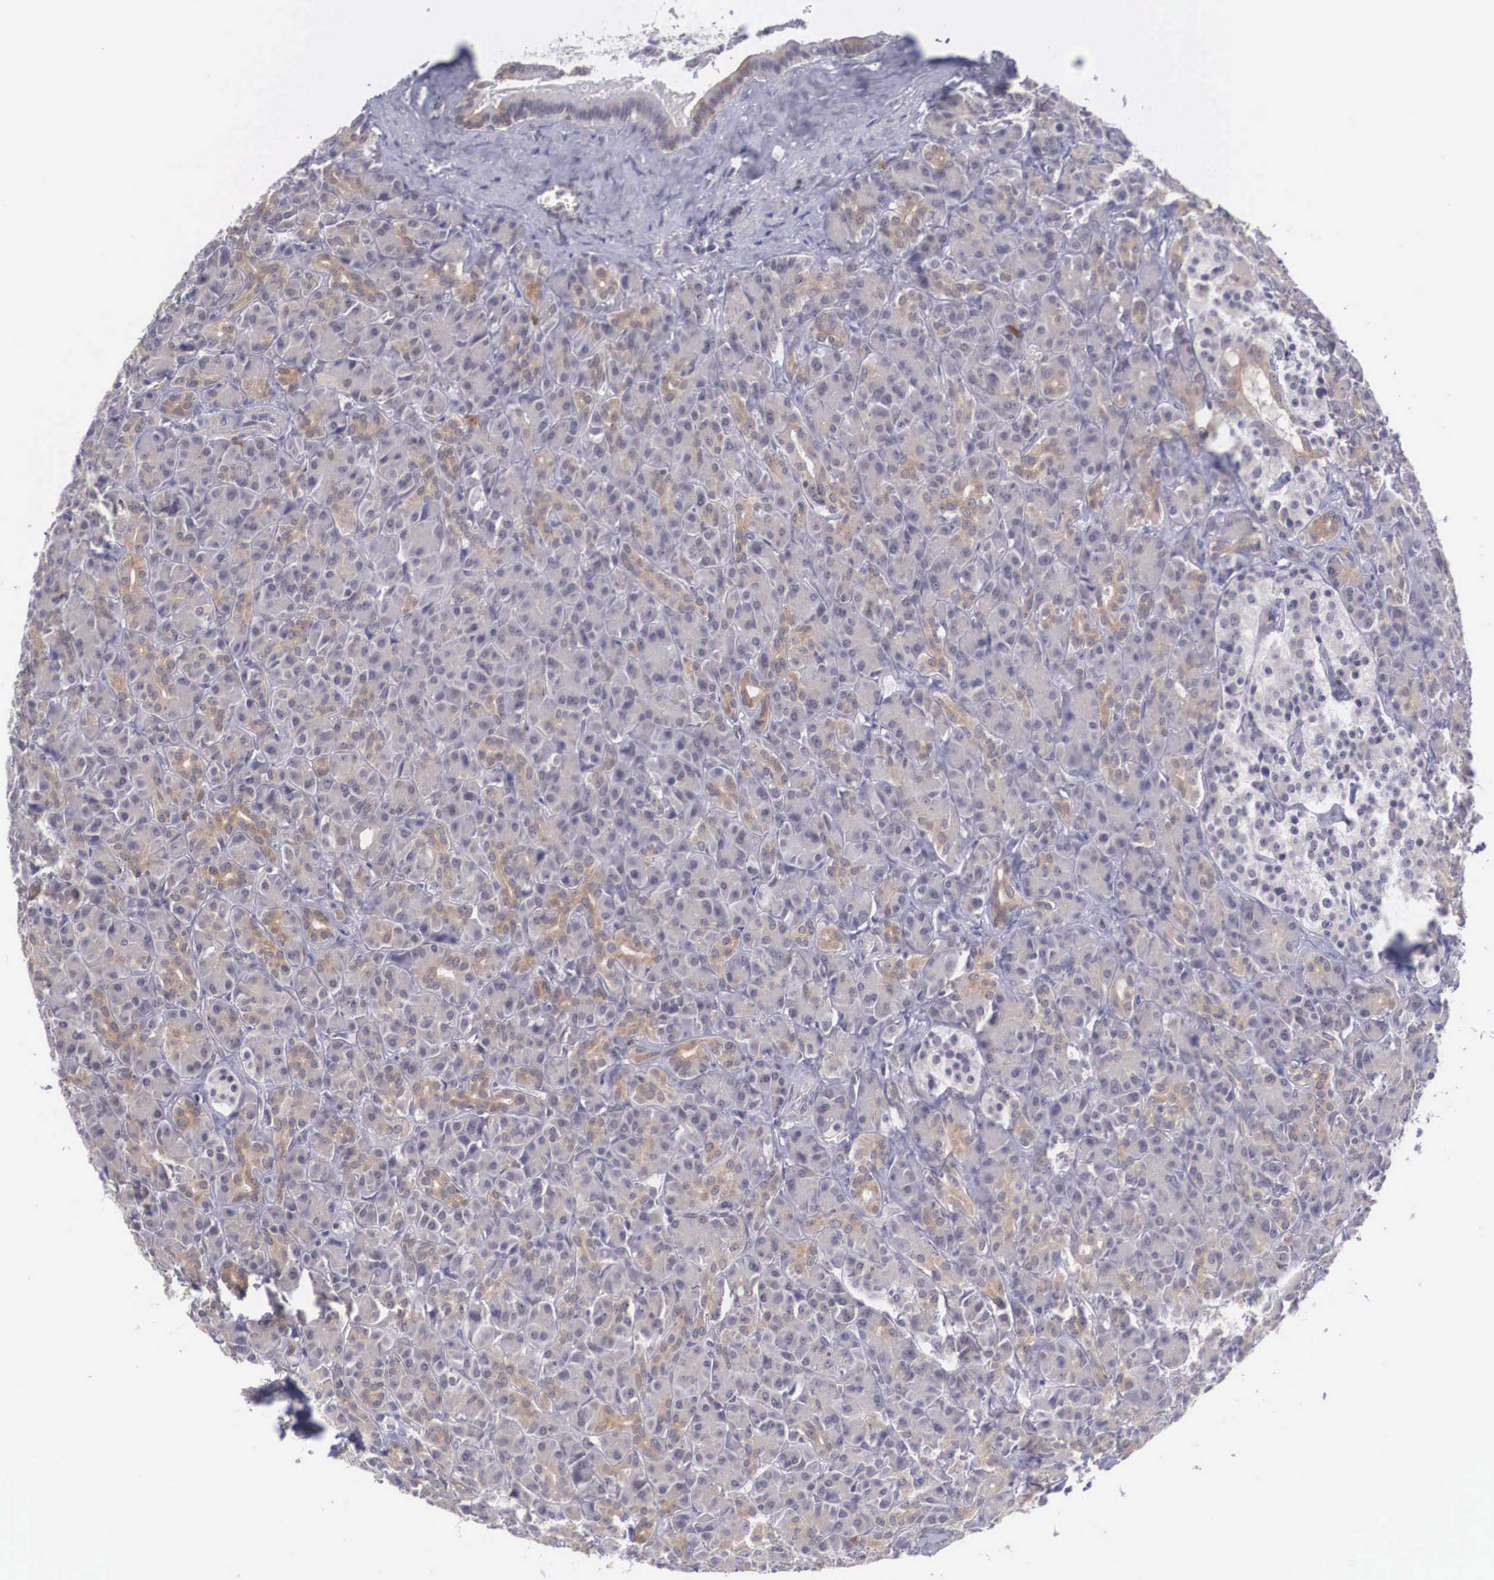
{"staining": {"intensity": "moderate", "quantity": ">75%", "location": "cytoplasmic/membranous,nuclear"}, "tissue": "pancreas", "cell_type": "Exocrine glandular cells", "image_type": "normal", "snomed": [{"axis": "morphology", "description": "Normal tissue, NOS"}, {"axis": "topography", "description": "Lymph node"}, {"axis": "topography", "description": "Pancreas"}], "caption": "Normal pancreas reveals moderate cytoplasmic/membranous,nuclear expression in approximately >75% of exocrine glandular cells, visualized by immunohistochemistry.", "gene": "NINL", "patient": {"sex": "male", "age": 59}}